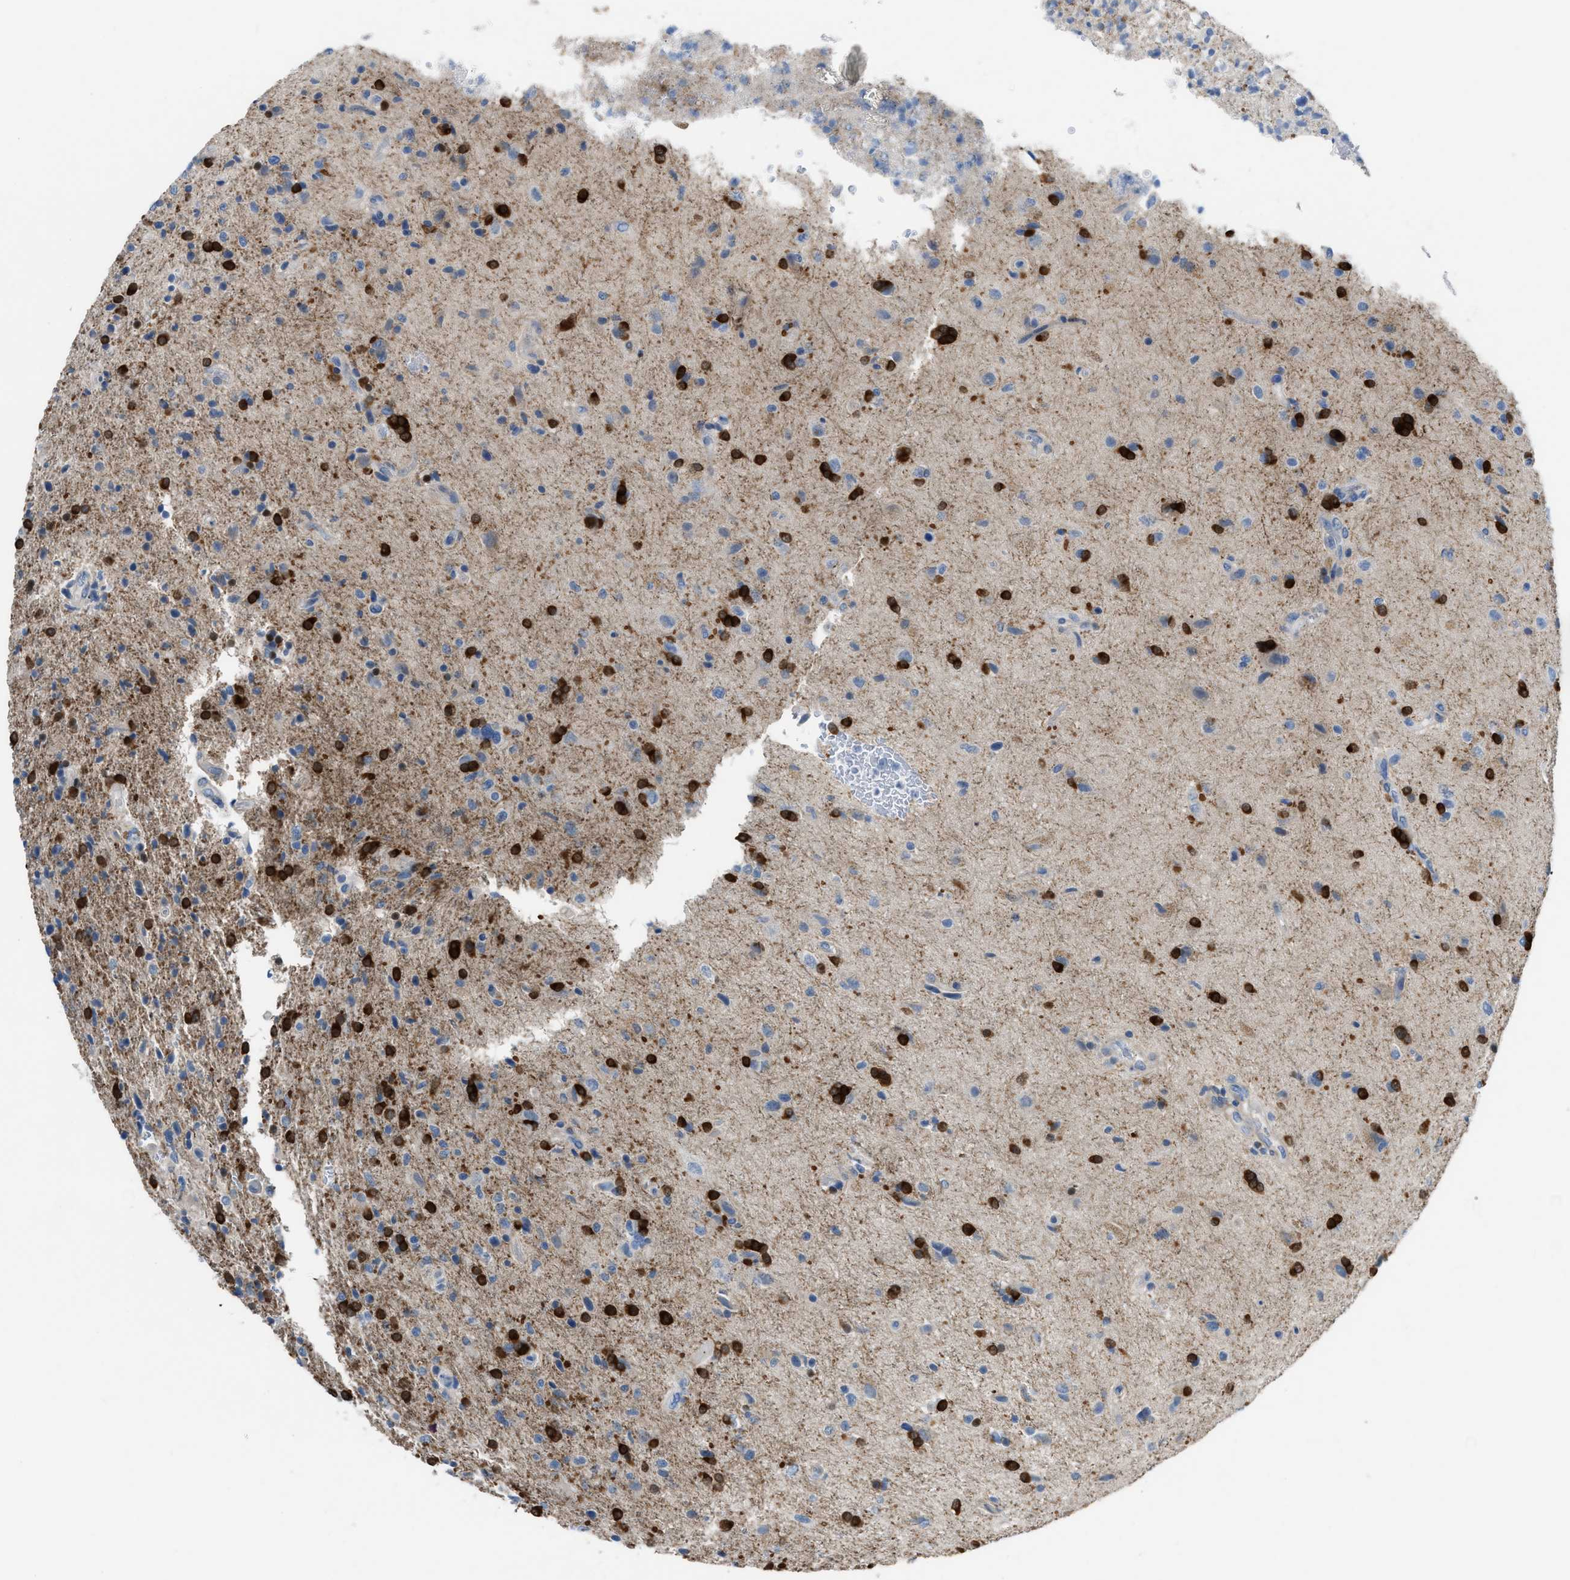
{"staining": {"intensity": "negative", "quantity": "none", "location": "none"}, "tissue": "glioma", "cell_type": "Tumor cells", "image_type": "cancer", "snomed": [{"axis": "morphology", "description": "Glioma, malignant, High grade"}, {"axis": "topography", "description": "Brain"}], "caption": "Immunohistochemical staining of high-grade glioma (malignant) exhibits no significant expression in tumor cells.", "gene": "ASPA", "patient": {"sex": "male", "age": 72}}